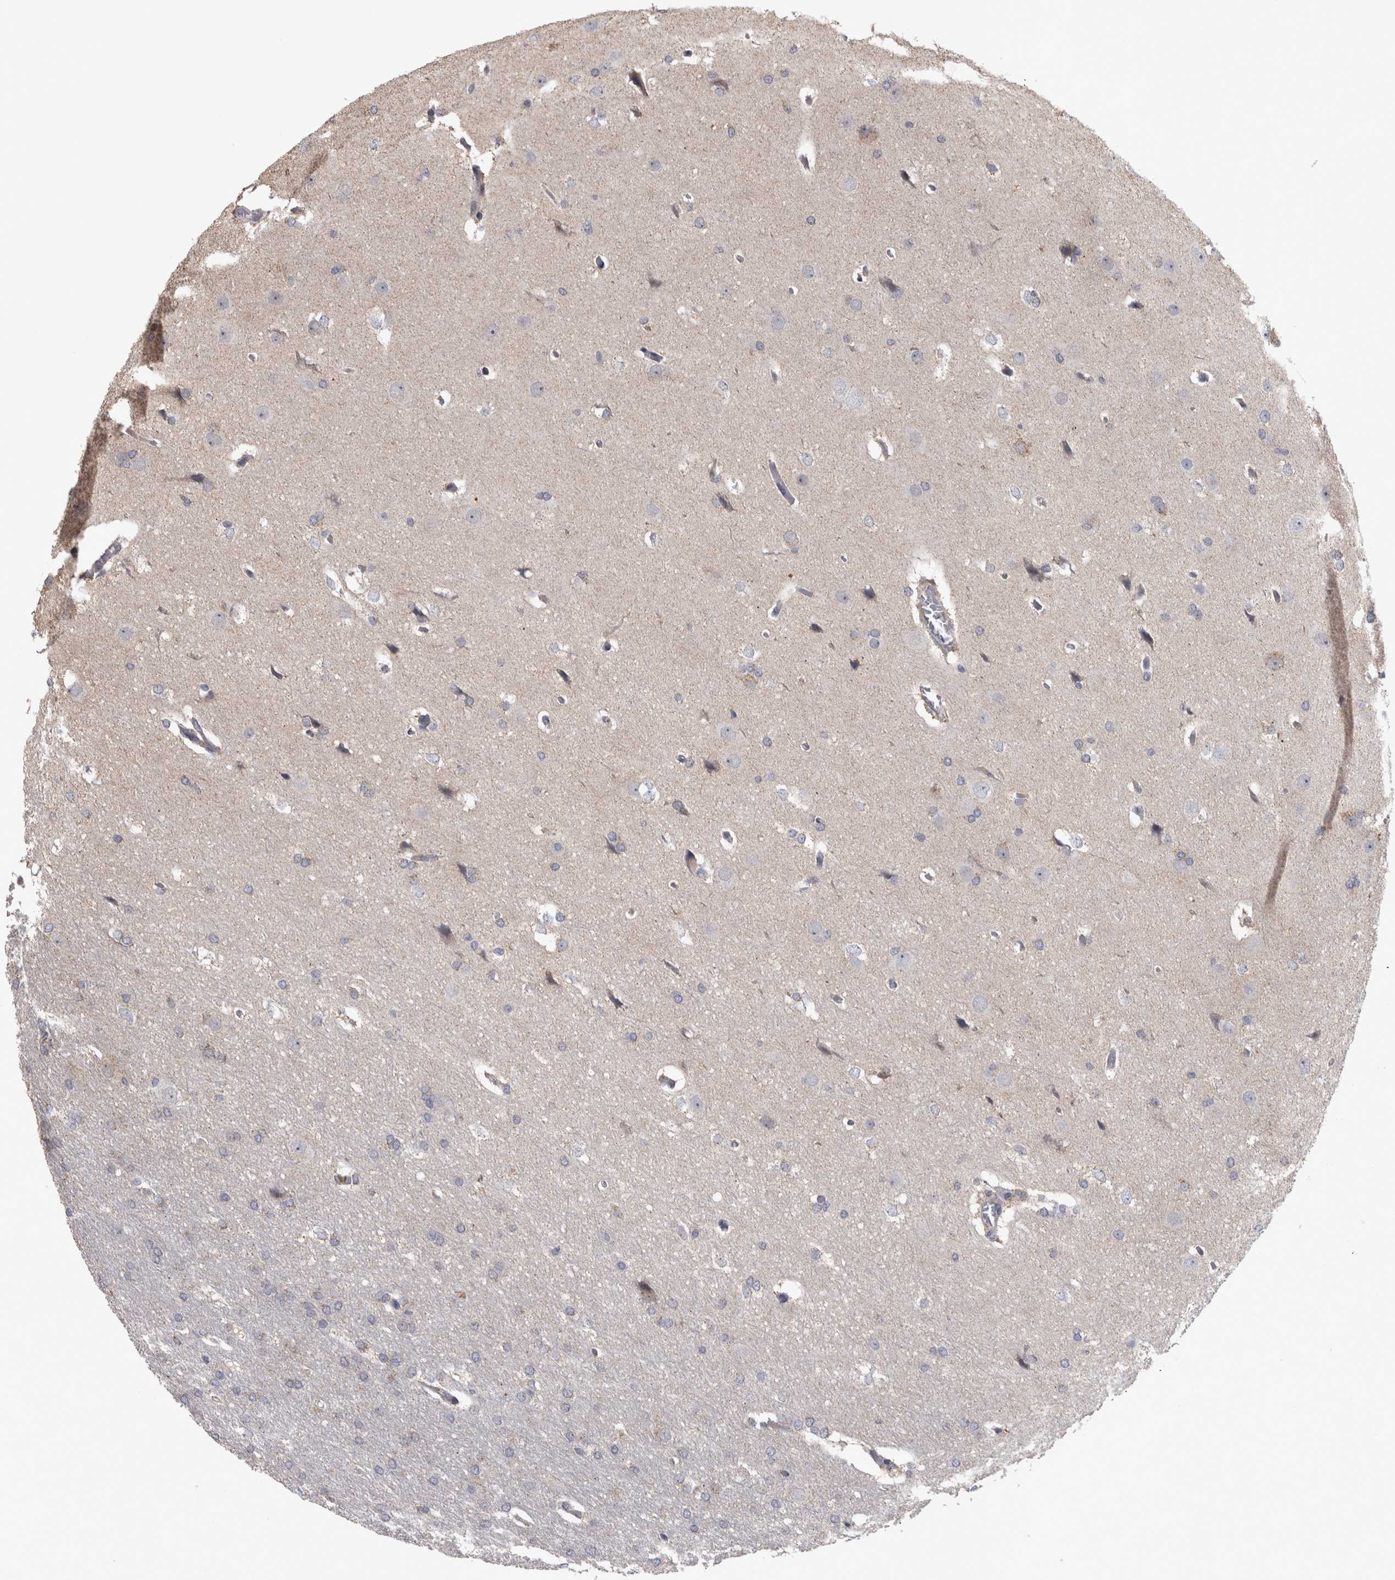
{"staining": {"intensity": "weak", "quantity": "<25%", "location": "cytoplasmic/membranous"}, "tissue": "glioma", "cell_type": "Tumor cells", "image_type": "cancer", "snomed": [{"axis": "morphology", "description": "Glioma, malignant, Low grade"}, {"axis": "topography", "description": "Brain"}], "caption": "Low-grade glioma (malignant) stained for a protein using IHC exhibits no staining tumor cells.", "gene": "DBT", "patient": {"sex": "female", "age": 37}}